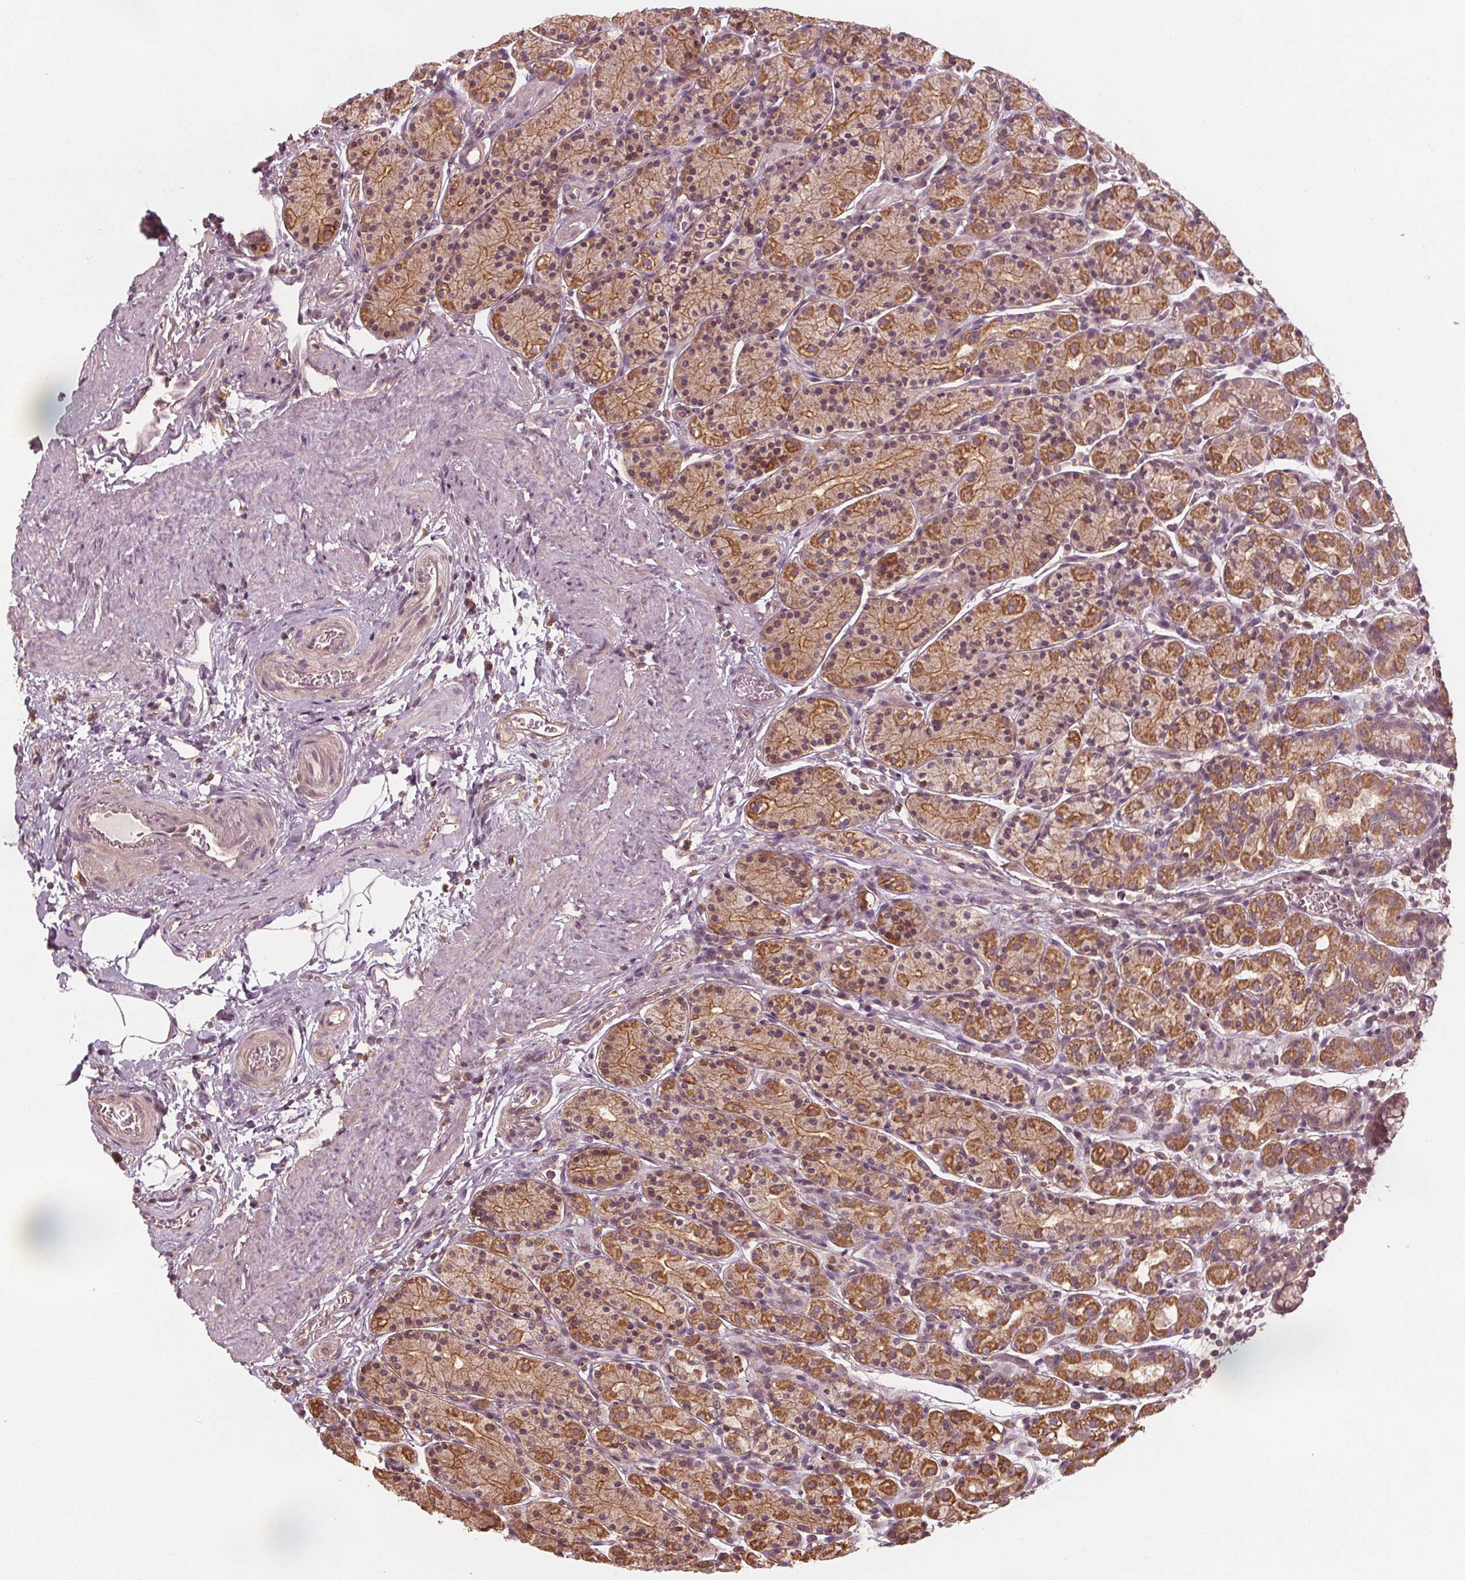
{"staining": {"intensity": "moderate", "quantity": ">75%", "location": "cytoplasmic/membranous"}, "tissue": "stomach", "cell_type": "Glandular cells", "image_type": "normal", "snomed": [{"axis": "morphology", "description": "Normal tissue, NOS"}, {"axis": "topography", "description": "Stomach, upper"}, {"axis": "topography", "description": "Stomach"}], "caption": "Moderate cytoplasmic/membranous staining is present in about >75% of glandular cells in normal stomach. (Brightfield microscopy of DAB IHC at high magnification).", "gene": "GNB2", "patient": {"sex": "male", "age": 62}}